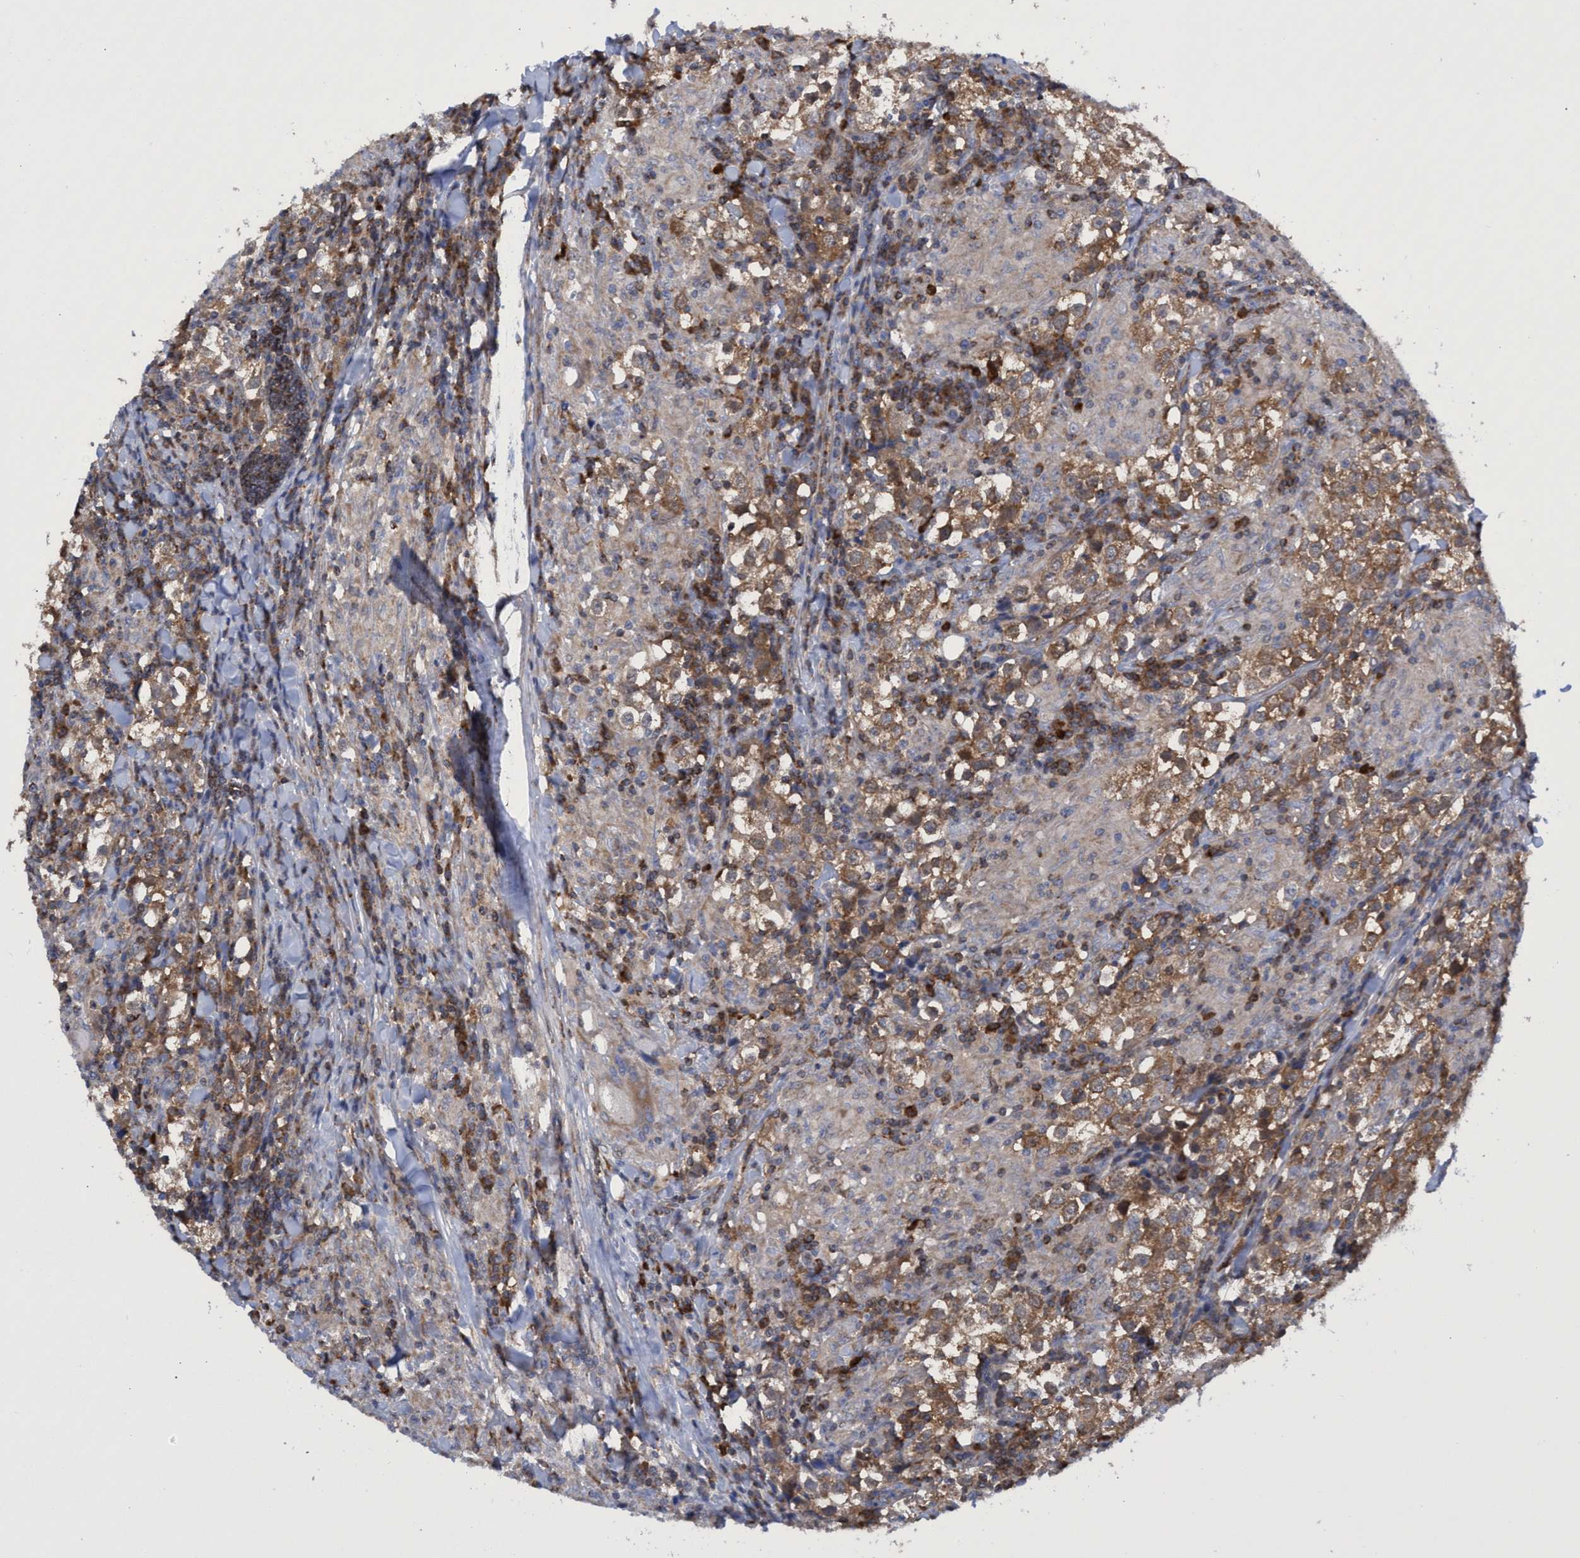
{"staining": {"intensity": "moderate", "quantity": ">75%", "location": "cytoplasmic/membranous"}, "tissue": "testis cancer", "cell_type": "Tumor cells", "image_type": "cancer", "snomed": [{"axis": "morphology", "description": "Seminoma, NOS"}, {"axis": "morphology", "description": "Carcinoma, Embryonal, NOS"}, {"axis": "topography", "description": "Testis"}], "caption": "This is a histology image of immunohistochemistry staining of seminoma (testis), which shows moderate expression in the cytoplasmic/membranous of tumor cells.", "gene": "CRYZ", "patient": {"sex": "male", "age": 36}}